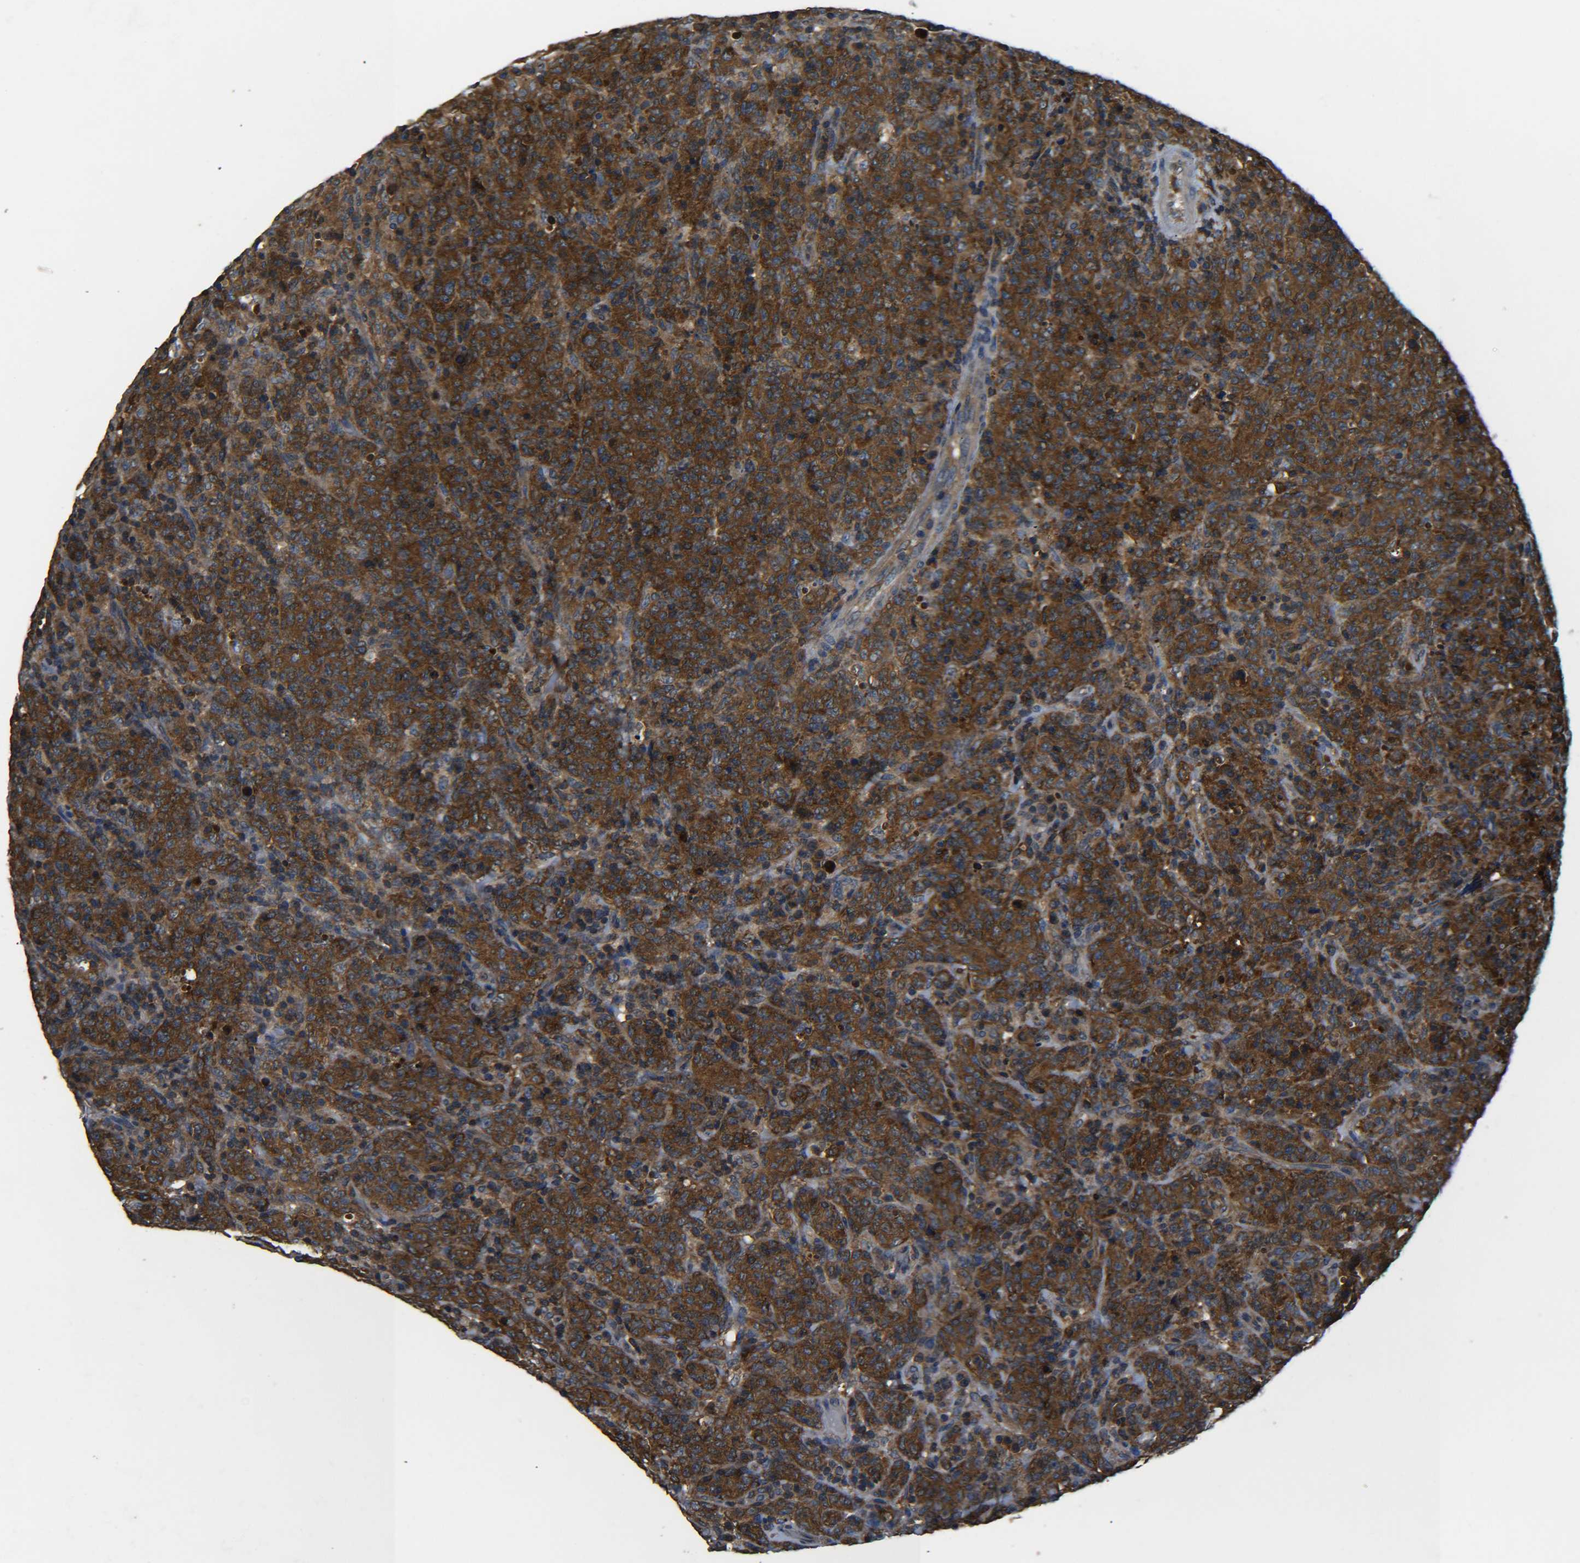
{"staining": {"intensity": "strong", "quantity": ">75%", "location": "cytoplasmic/membranous"}, "tissue": "lymphoma", "cell_type": "Tumor cells", "image_type": "cancer", "snomed": [{"axis": "morphology", "description": "Malignant lymphoma, non-Hodgkin's type, High grade"}, {"axis": "topography", "description": "Tonsil"}], "caption": "Protein expression analysis of human lymphoma reveals strong cytoplasmic/membranous staining in about >75% of tumor cells.", "gene": "PREB", "patient": {"sex": "female", "age": 36}}